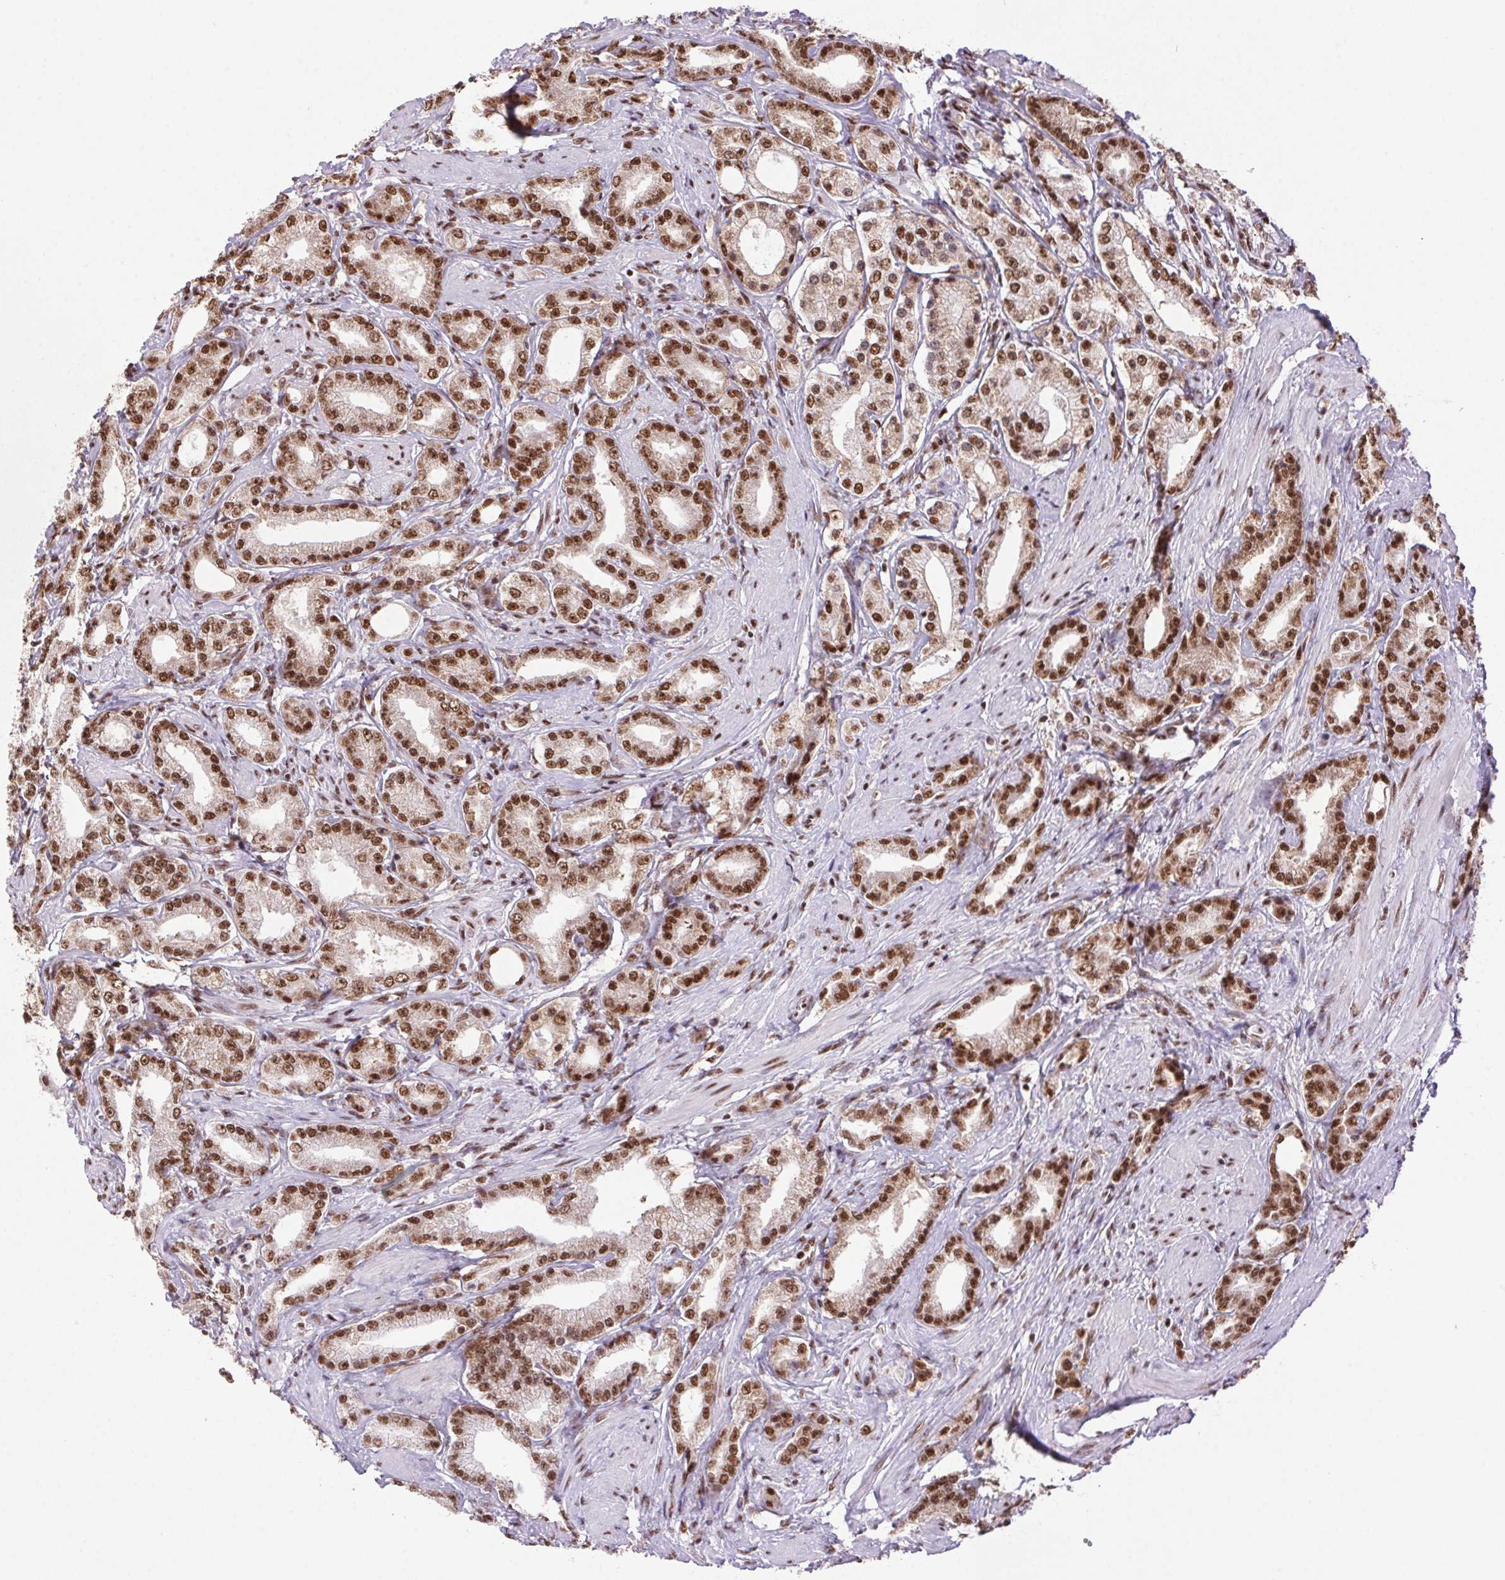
{"staining": {"intensity": "moderate", "quantity": ">75%", "location": "nuclear"}, "tissue": "prostate cancer", "cell_type": "Tumor cells", "image_type": "cancer", "snomed": [{"axis": "morphology", "description": "Adenocarcinoma, High grade"}, {"axis": "topography", "description": "Prostate"}], "caption": "Immunohistochemistry (IHC) photomicrograph of high-grade adenocarcinoma (prostate) stained for a protein (brown), which shows medium levels of moderate nuclear positivity in approximately >75% of tumor cells.", "gene": "ZNF207", "patient": {"sex": "male", "age": 67}}